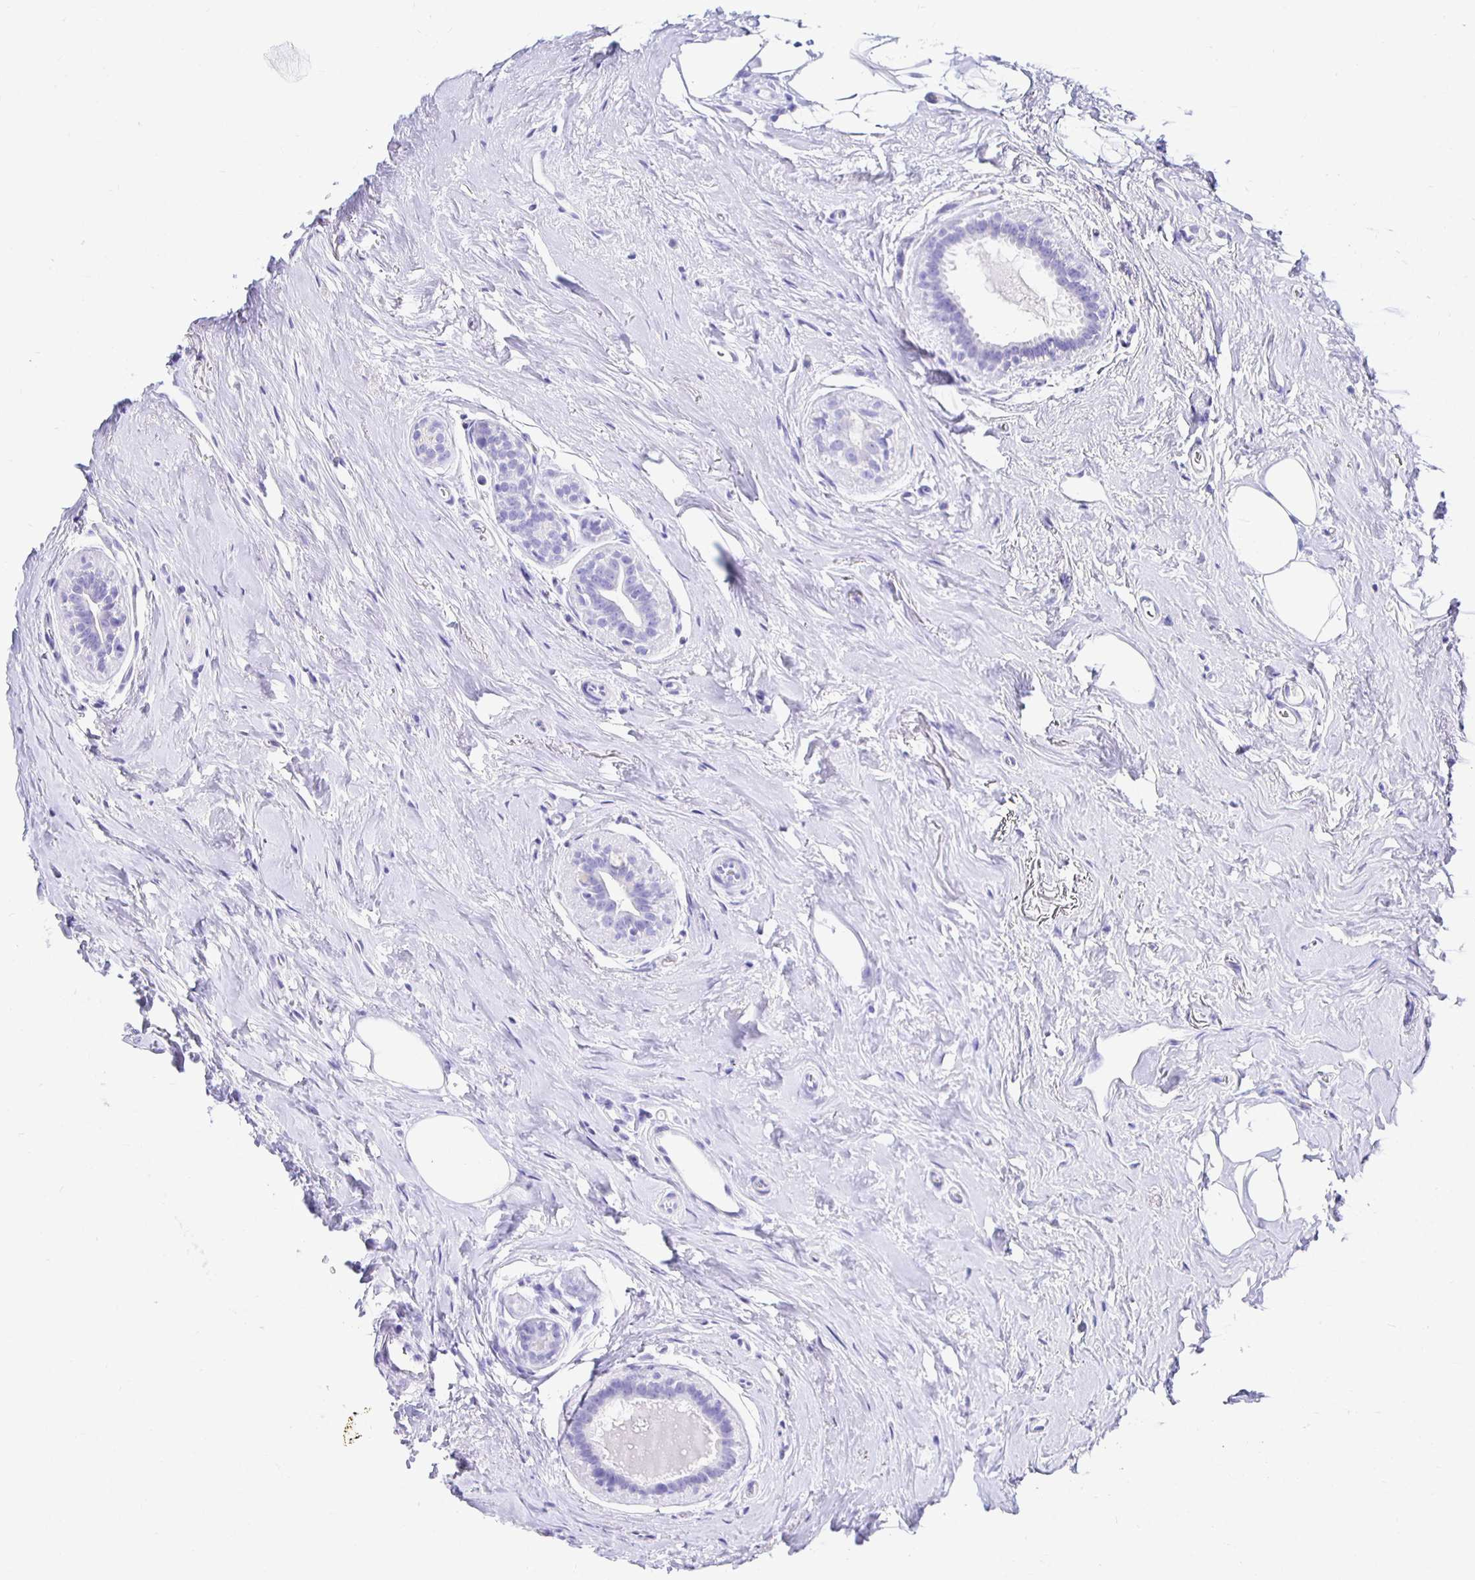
{"staining": {"intensity": "negative", "quantity": "none", "location": "none"}, "tissue": "breast cancer", "cell_type": "Tumor cells", "image_type": "cancer", "snomed": [{"axis": "morphology", "description": "Duct carcinoma"}, {"axis": "topography", "description": "Breast"}], "caption": "Image shows no significant protein staining in tumor cells of breast cancer.", "gene": "UMOD", "patient": {"sex": "female", "age": 71}}